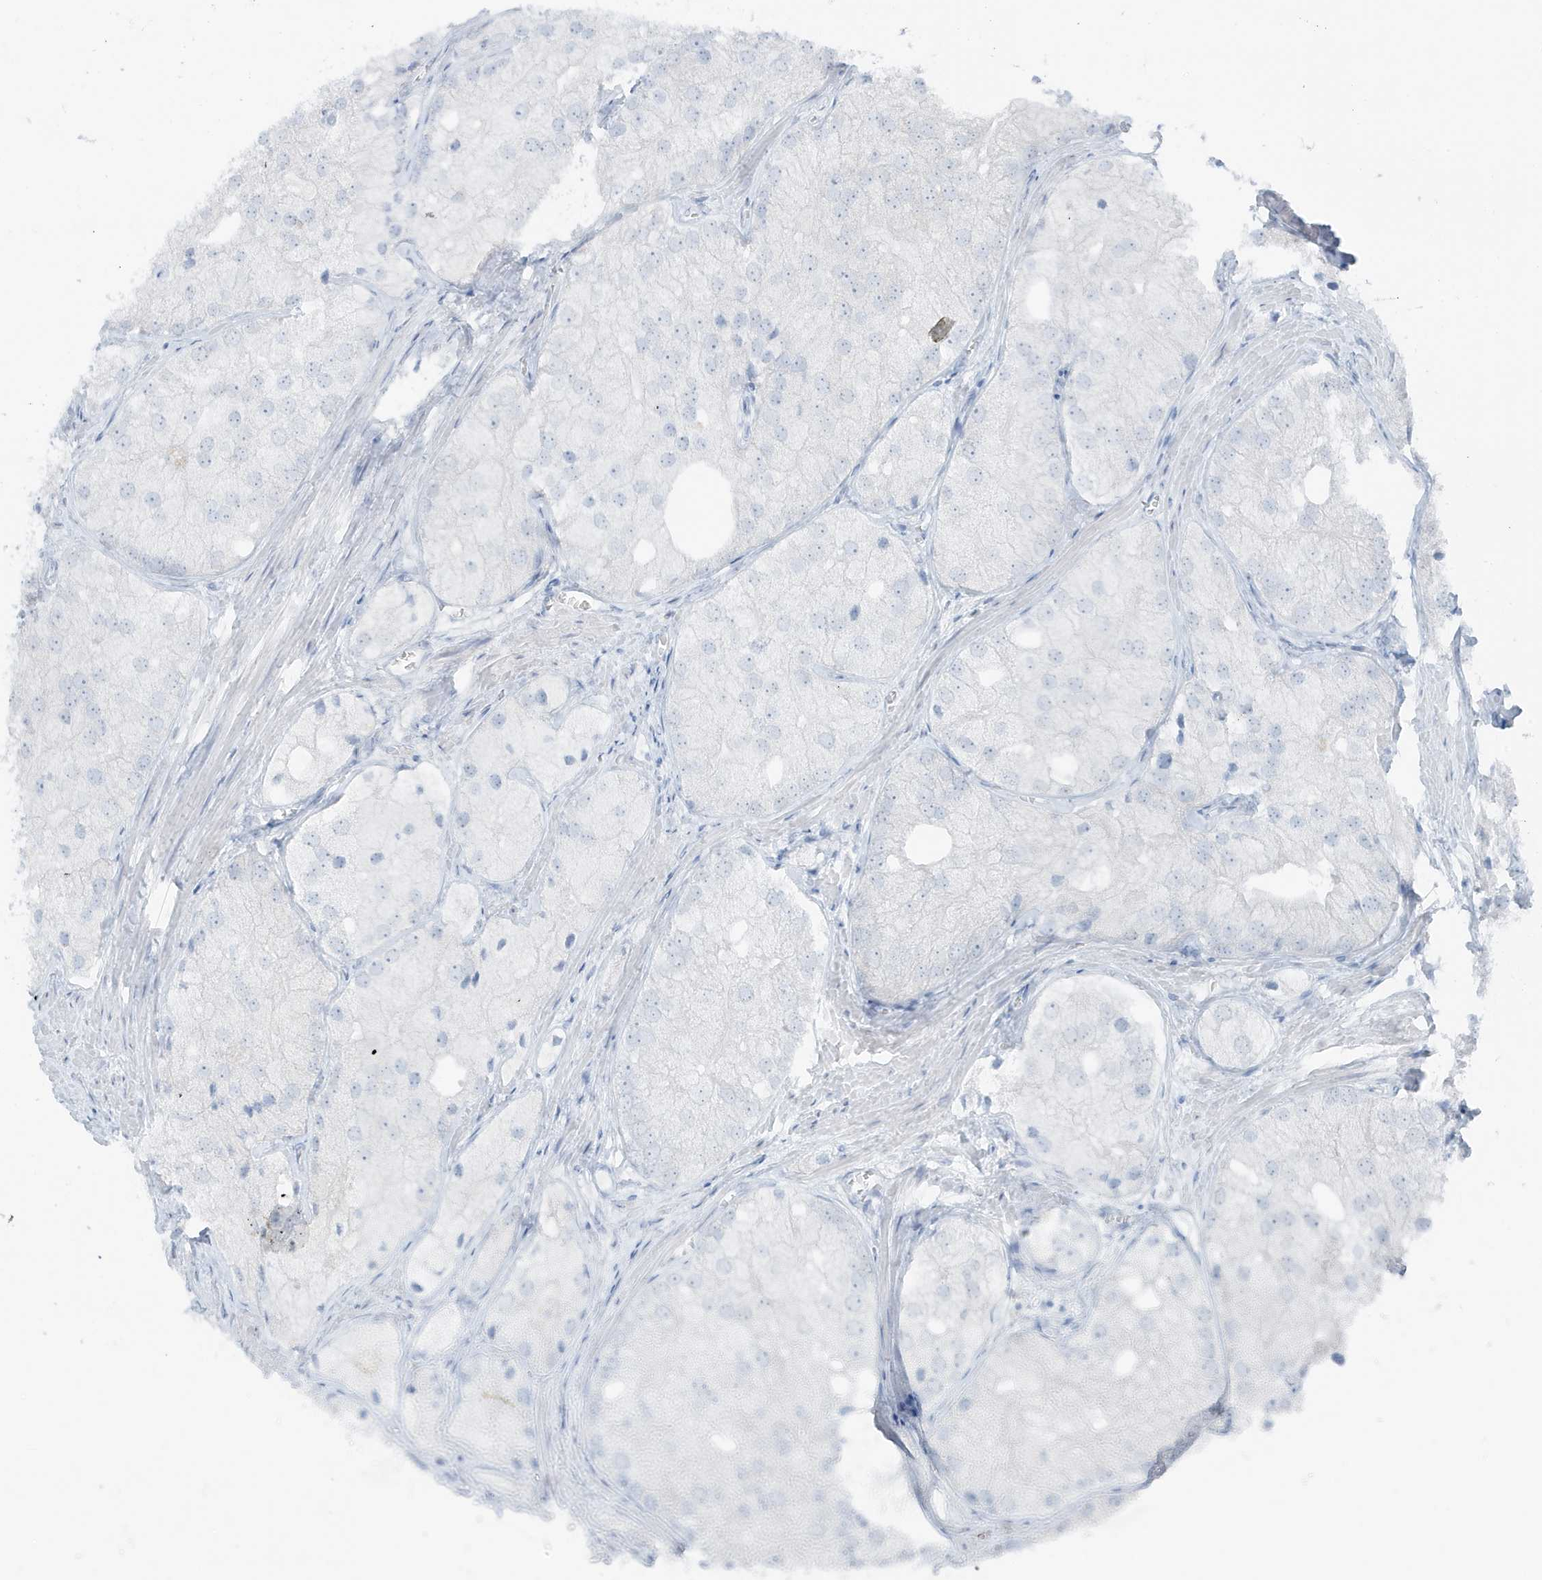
{"staining": {"intensity": "negative", "quantity": "none", "location": "none"}, "tissue": "prostate cancer", "cell_type": "Tumor cells", "image_type": "cancer", "snomed": [{"axis": "morphology", "description": "Adenocarcinoma, Low grade"}, {"axis": "topography", "description": "Prostate"}], "caption": "The image exhibits no staining of tumor cells in prostate cancer (low-grade adenocarcinoma).", "gene": "ZFP64", "patient": {"sex": "male", "age": 69}}